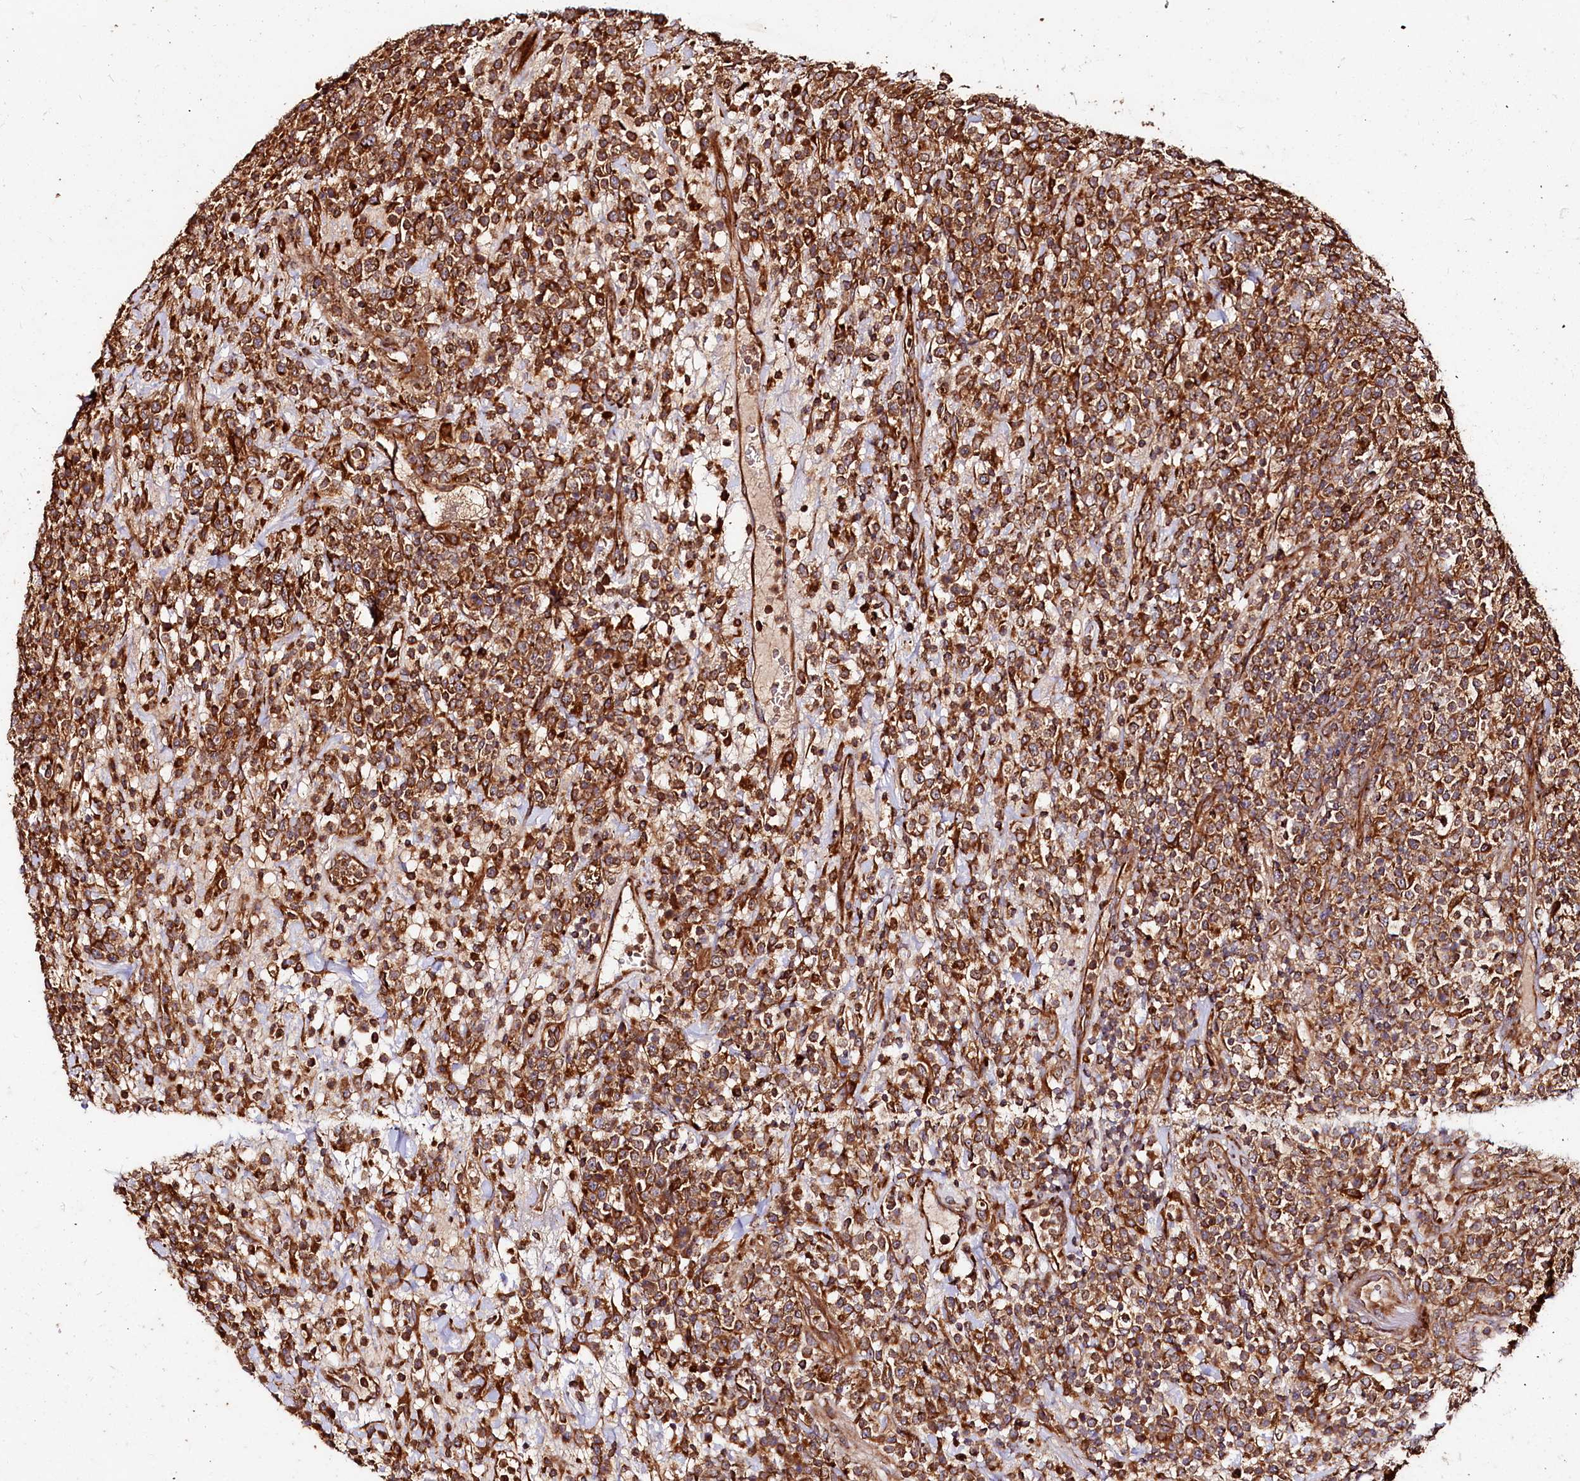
{"staining": {"intensity": "moderate", "quantity": ">75%", "location": "cytoplasmic/membranous"}, "tissue": "lymphoma", "cell_type": "Tumor cells", "image_type": "cancer", "snomed": [{"axis": "morphology", "description": "Malignant lymphoma, non-Hodgkin's type, High grade"}, {"axis": "topography", "description": "Colon"}], "caption": "Immunohistochemical staining of malignant lymphoma, non-Hodgkin's type (high-grade) exhibits medium levels of moderate cytoplasmic/membranous protein staining in approximately >75% of tumor cells. The staining was performed using DAB to visualize the protein expression in brown, while the nuclei were stained in blue with hematoxylin (Magnification: 20x).", "gene": "WDR73", "patient": {"sex": "female", "age": 53}}